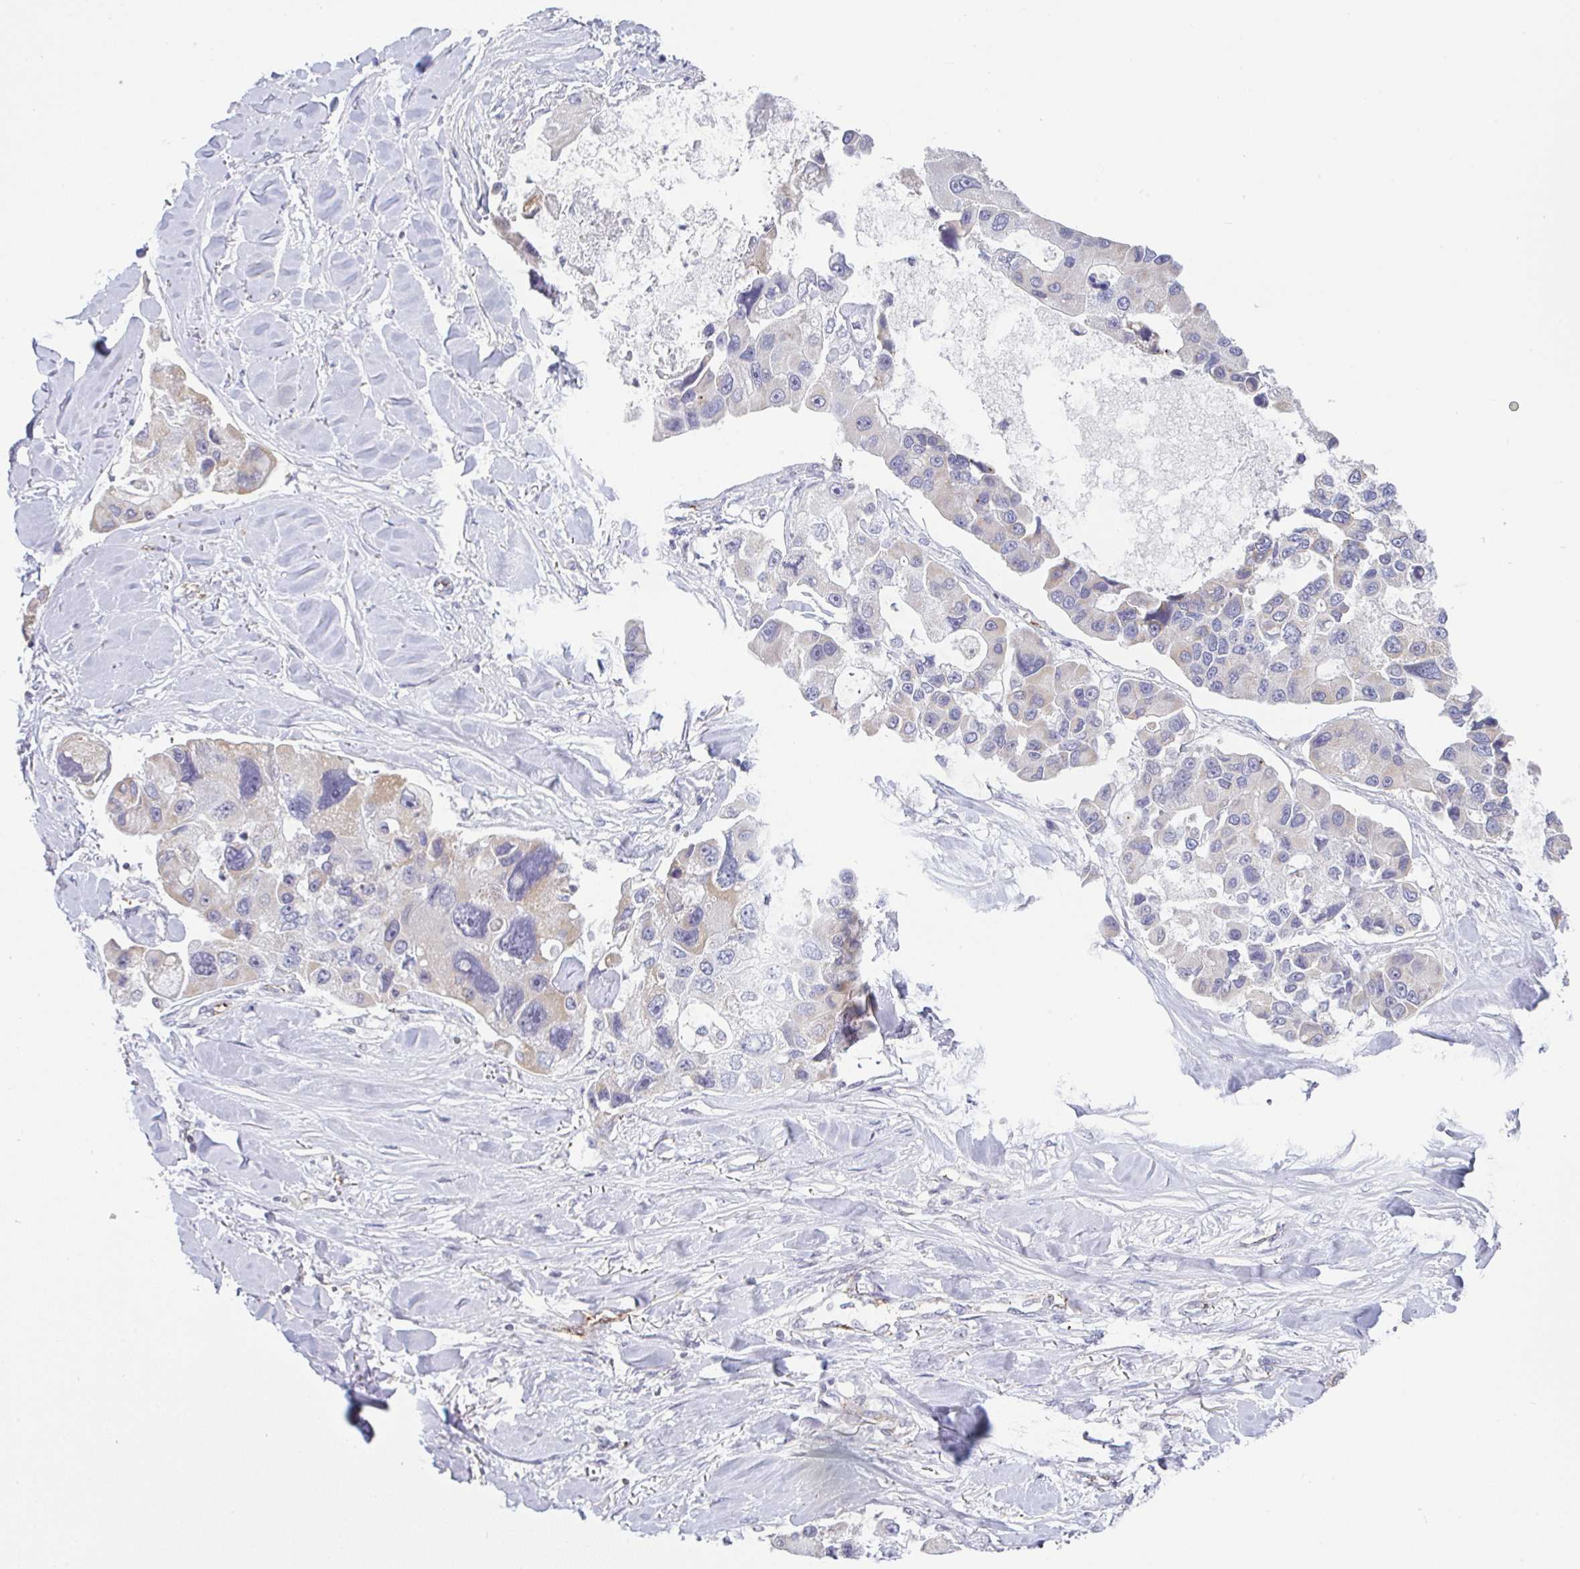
{"staining": {"intensity": "negative", "quantity": "none", "location": "none"}, "tissue": "lung cancer", "cell_type": "Tumor cells", "image_type": "cancer", "snomed": [{"axis": "morphology", "description": "Adenocarcinoma, NOS"}, {"axis": "topography", "description": "Lung"}], "caption": "IHC of lung adenocarcinoma displays no positivity in tumor cells.", "gene": "PLCD4", "patient": {"sex": "female", "age": 54}}